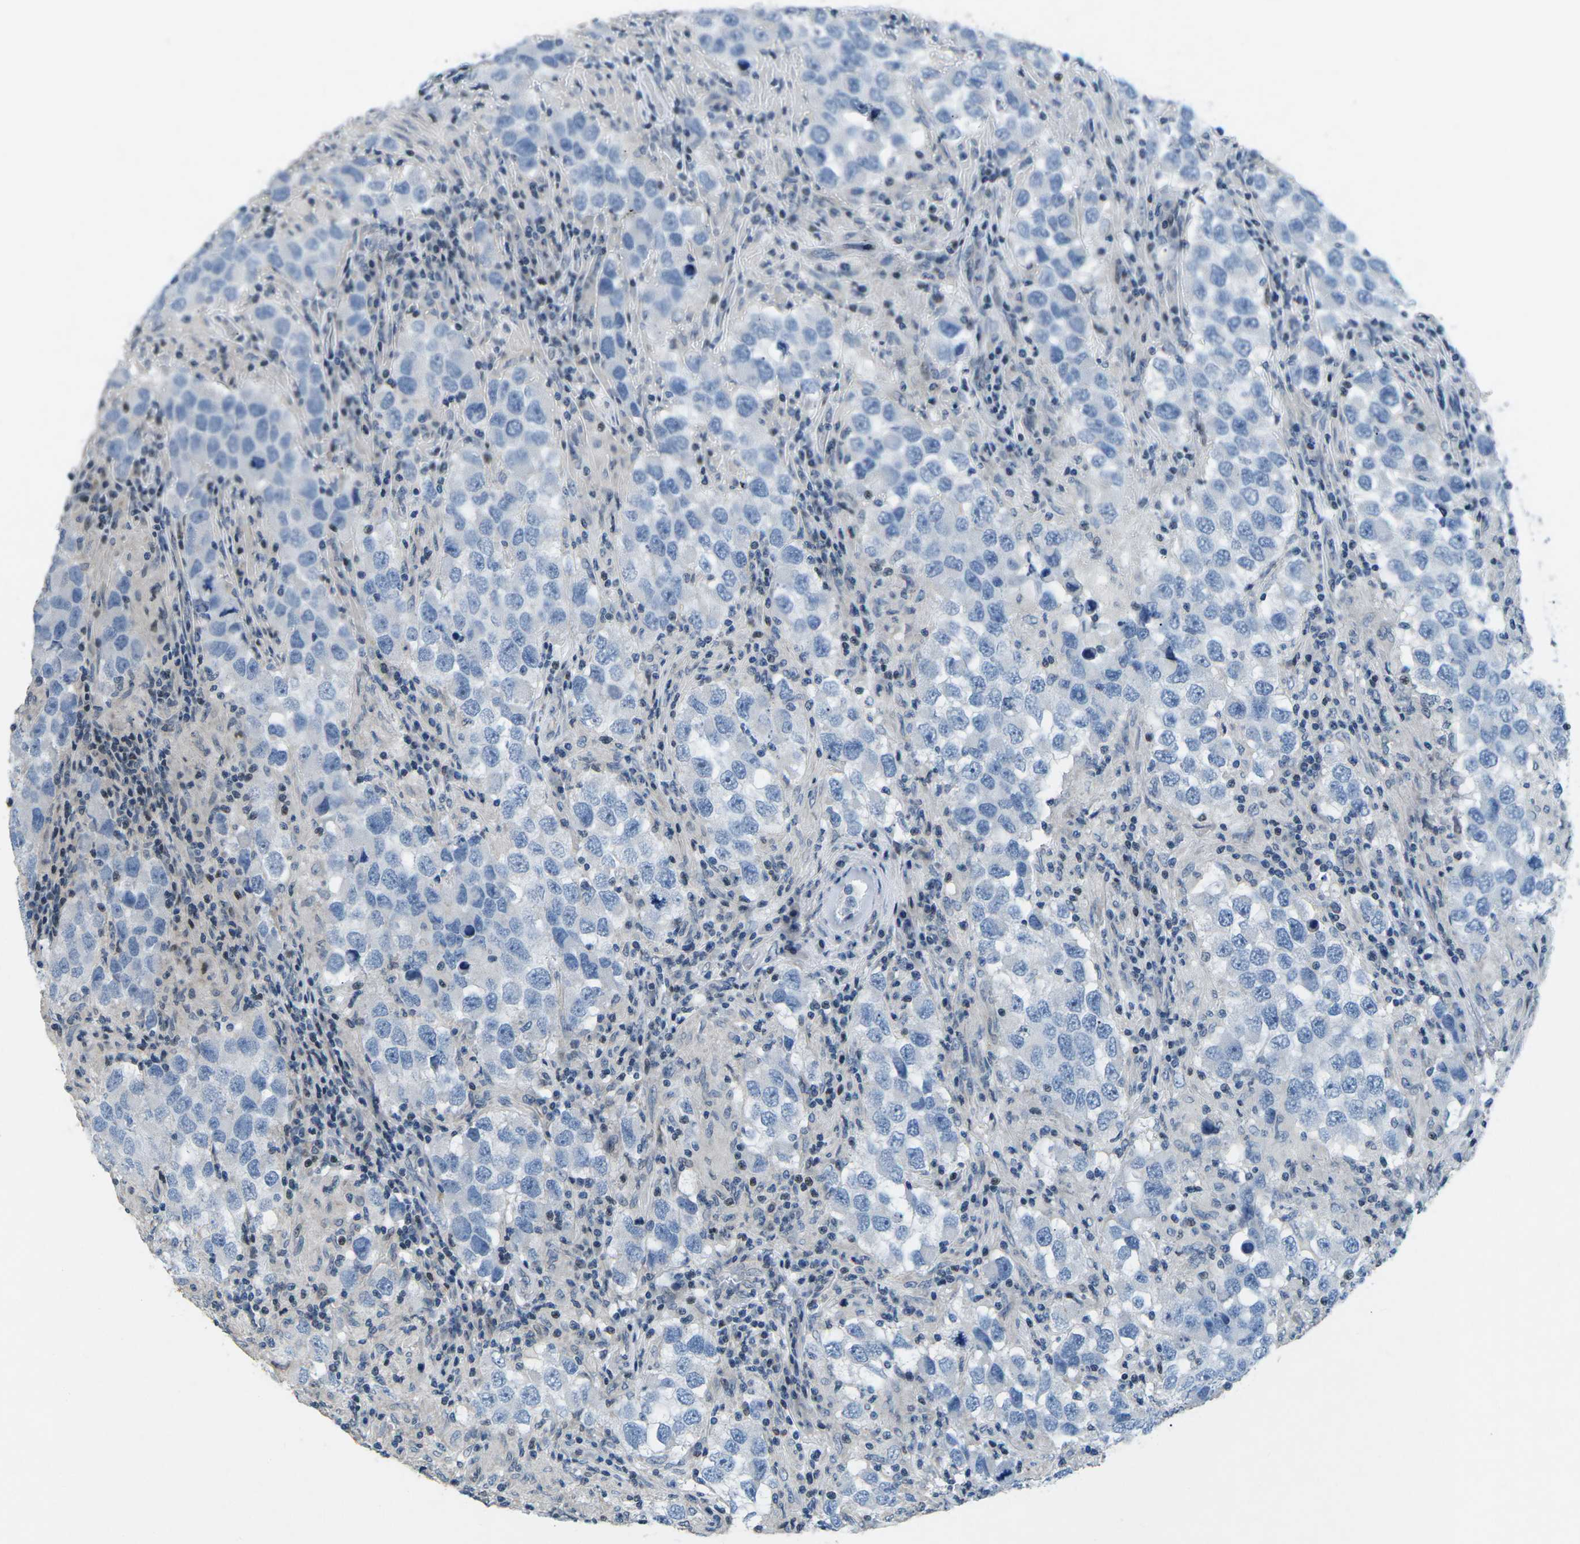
{"staining": {"intensity": "negative", "quantity": "none", "location": "none"}, "tissue": "testis cancer", "cell_type": "Tumor cells", "image_type": "cancer", "snomed": [{"axis": "morphology", "description": "Carcinoma, Embryonal, NOS"}, {"axis": "topography", "description": "Testis"}], "caption": "An image of human testis embryonal carcinoma is negative for staining in tumor cells.", "gene": "MBNL1", "patient": {"sex": "male", "age": 21}}